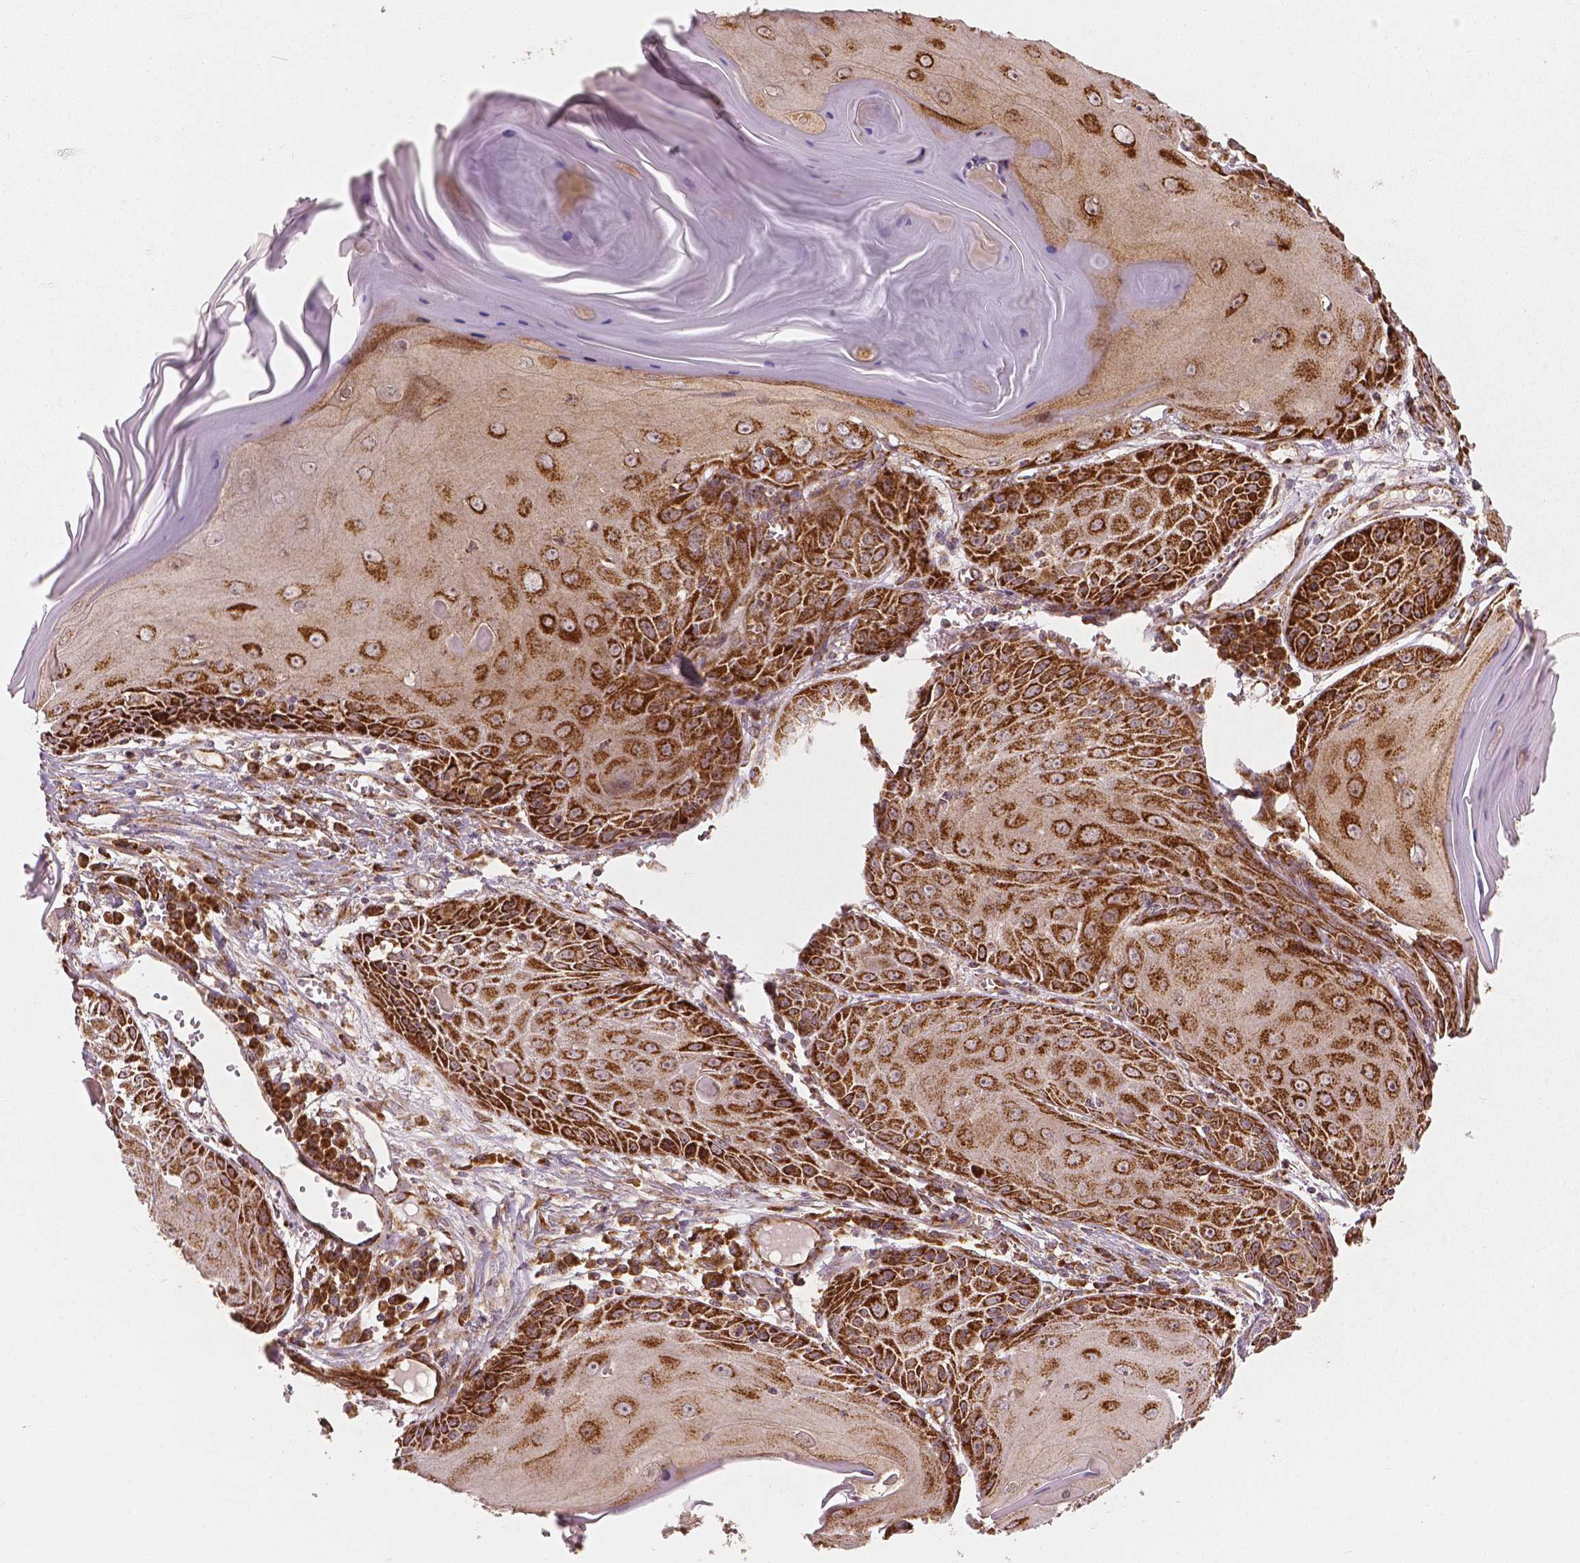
{"staining": {"intensity": "strong", "quantity": ">75%", "location": "cytoplasmic/membranous"}, "tissue": "skin cancer", "cell_type": "Tumor cells", "image_type": "cancer", "snomed": [{"axis": "morphology", "description": "Squamous cell carcinoma, NOS"}, {"axis": "topography", "description": "Skin"}, {"axis": "topography", "description": "Vulva"}], "caption": "IHC histopathology image of human skin cancer stained for a protein (brown), which shows high levels of strong cytoplasmic/membranous expression in about >75% of tumor cells.", "gene": "PGAM5", "patient": {"sex": "female", "age": 85}}